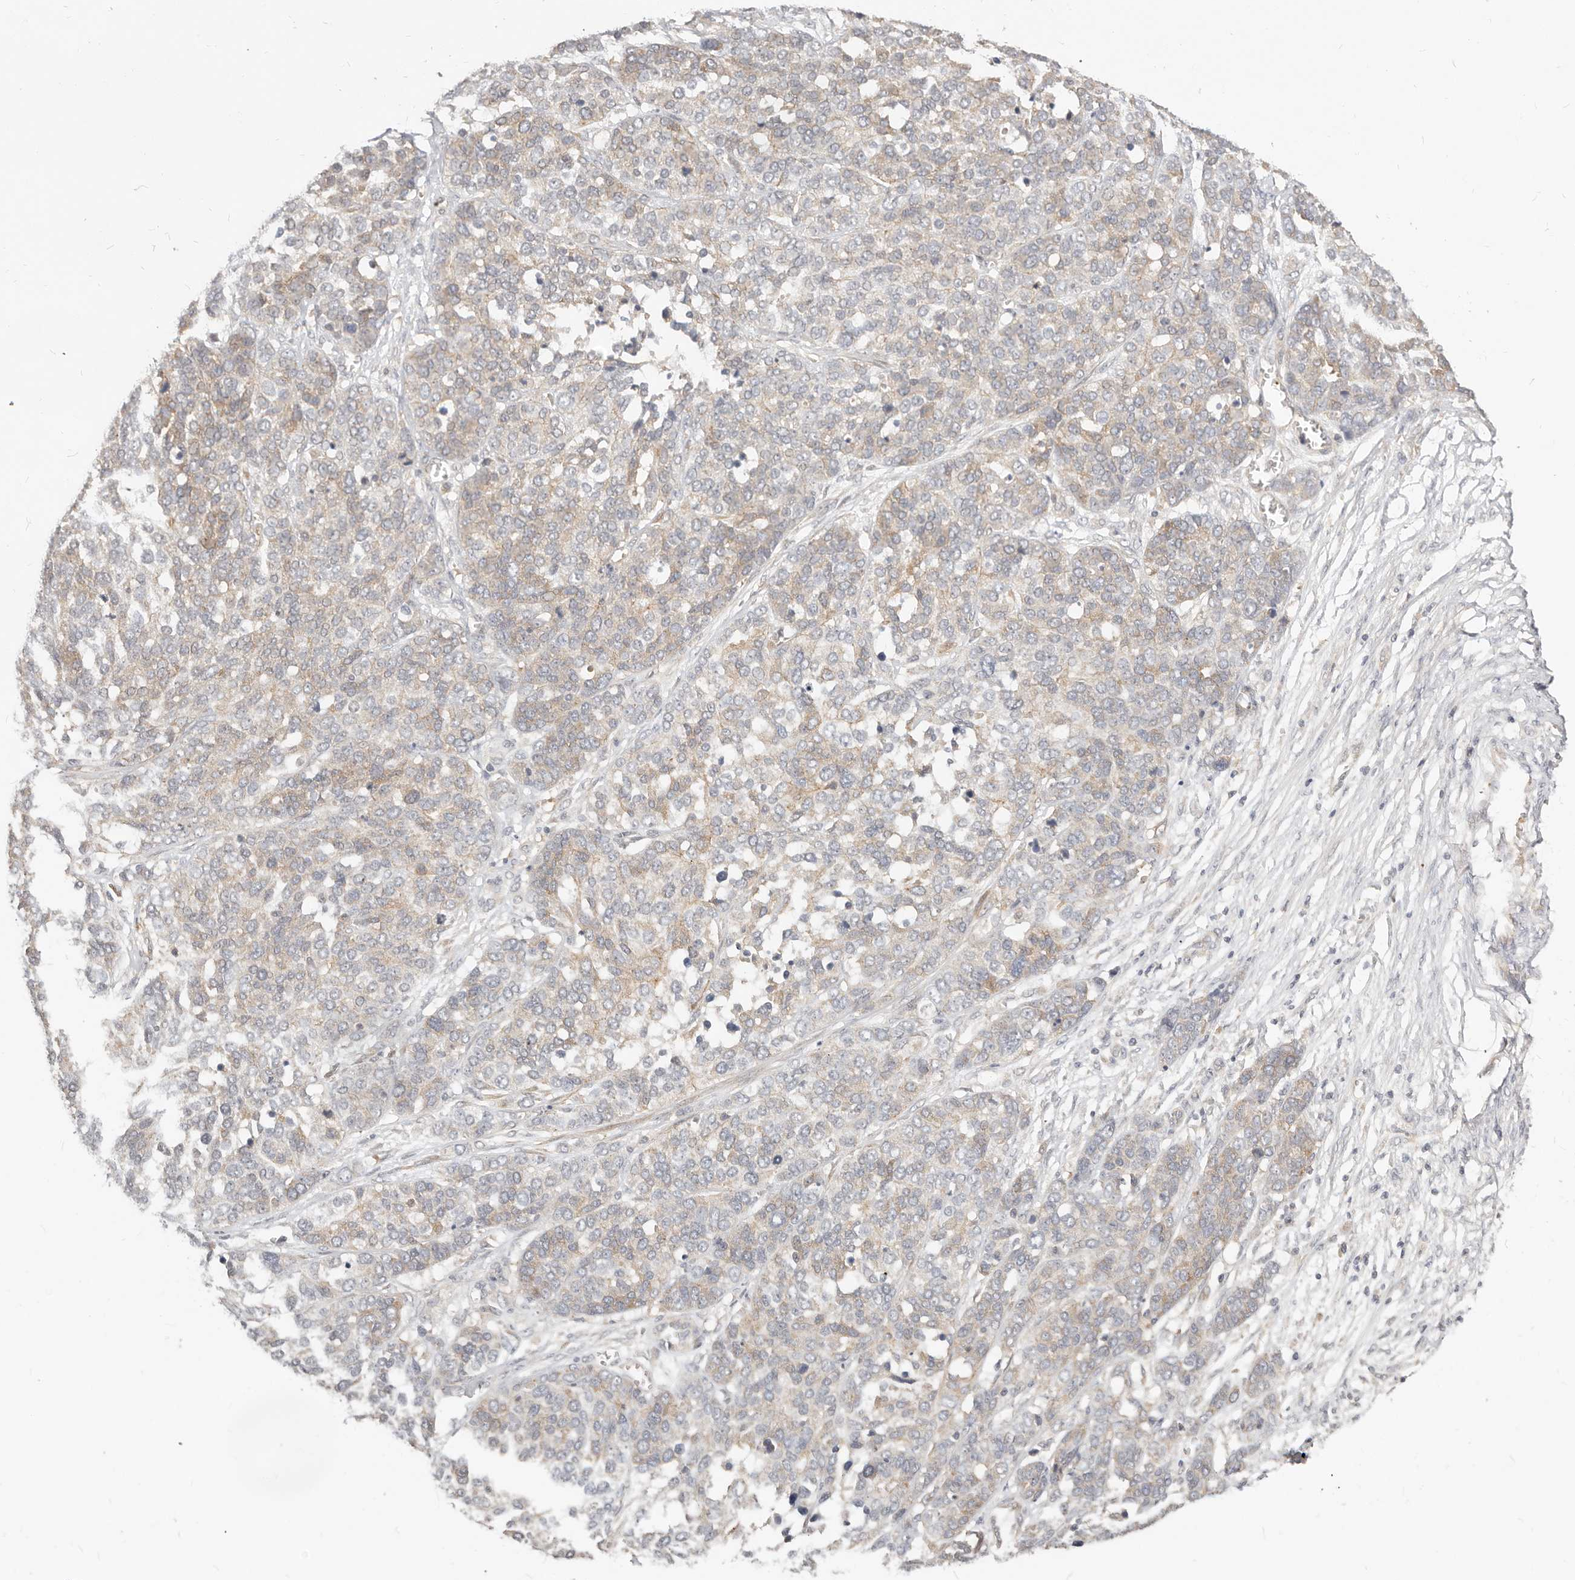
{"staining": {"intensity": "weak", "quantity": "<25%", "location": "cytoplasmic/membranous"}, "tissue": "ovarian cancer", "cell_type": "Tumor cells", "image_type": "cancer", "snomed": [{"axis": "morphology", "description": "Cystadenocarcinoma, serous, NOS"}, {"axis": "topography", "description": "Ovary"}], "caption": "IHC of ovarian serous cystadenocarcinoma displays no positivity in tumor cells.", "gene": "ZRANB1", "patient": {"sex": "female", "age": 44}}